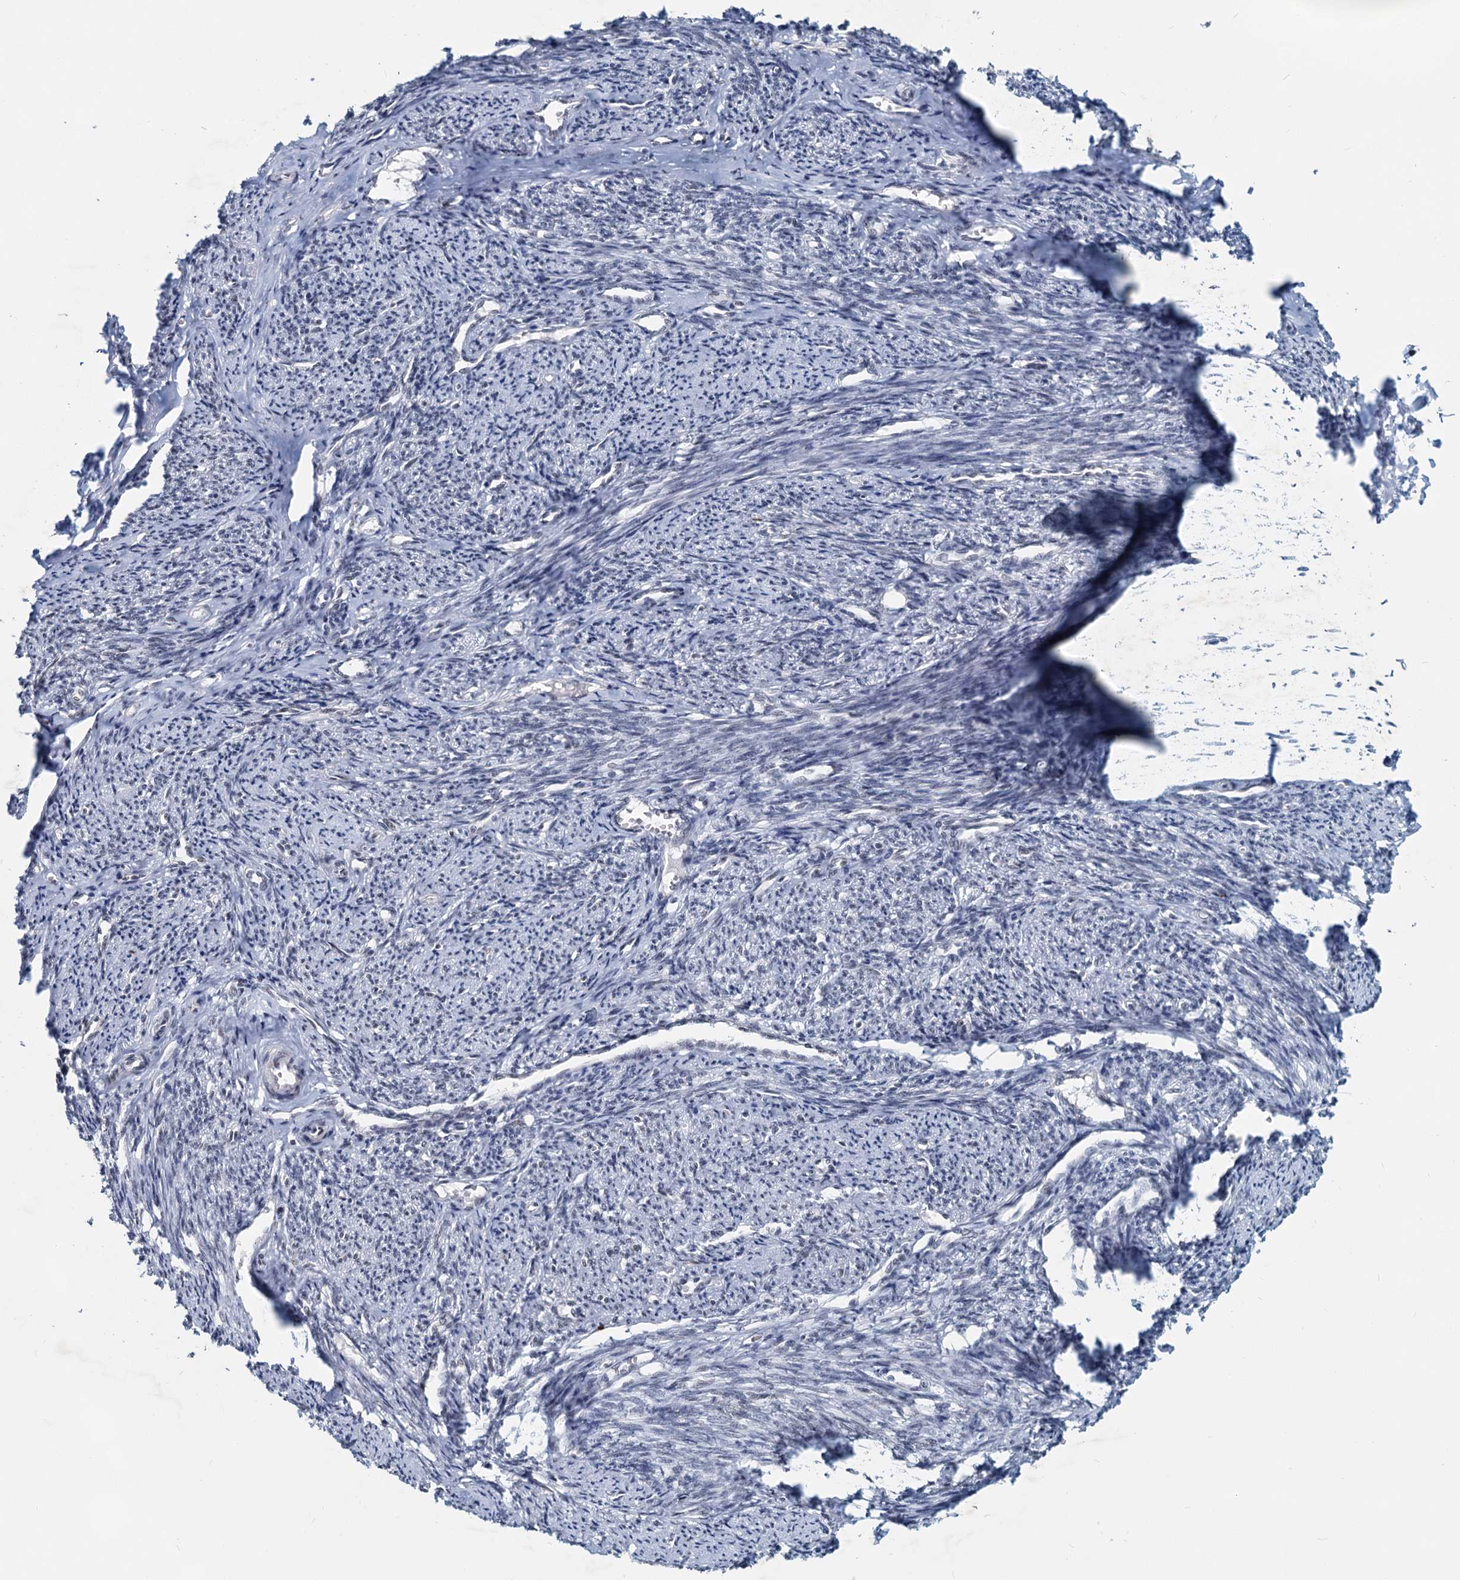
{"staining": {"intensity": "moderate", "quantity": "25%-75%", "location": "cytoplasmic/membranous,nuclear"}, "tissue": "smooth muscle", "cell_type": "Smooth muscle cells", "image_type": "normal", "snomed": [{"axis": "morphology", "description": "Normal tissue, NOS"}, {"axis": "topography", "description": "Smooth muscle"}, {"axis": "topography", "description": "Uterus"}], "caption": "Smooth muscle stained with a brown dye displays moderate cytoplasmic/membranous,nuclear positive expression in about 25%-75% of smooth muscle cells.", "gene": "METTL14", "patient": {"sex": "female", "age": 59}}